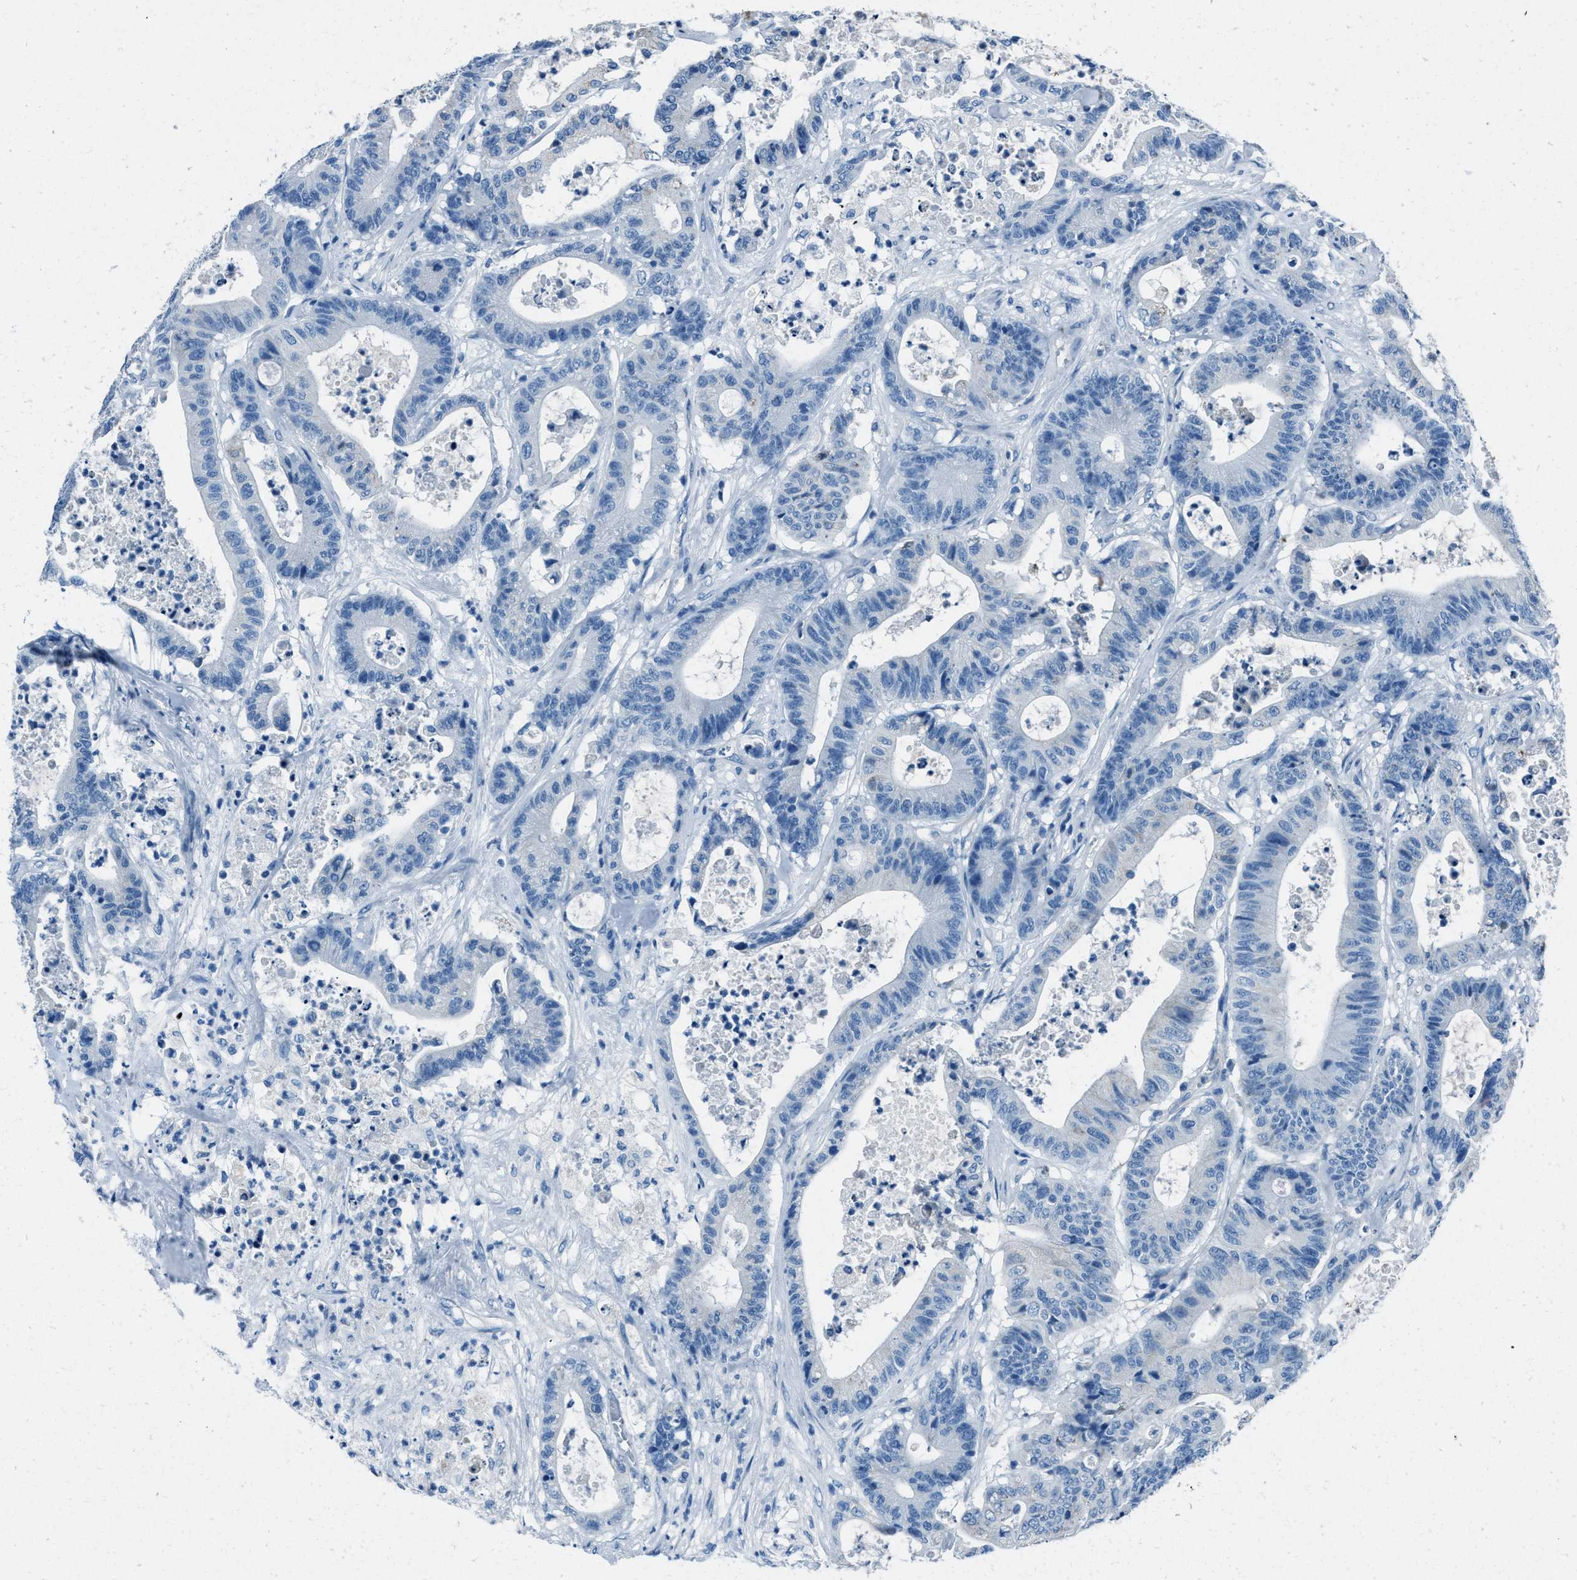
{"staining": {"intensity": "negative", "quantity": "none", "location": "none"}, "tissue": "colorectal cancer", "cell_type": "Tumor cells", "image_type": "cancer", "snomed": [{"axis": "morphology", "description": "Adenocarcinoma, NOS"}, {"axis": "topography", "description": "Colon"}], "caption": "Colorectal adenocarcinoma was stained to show a protein in brown. There is no significant staining in tumor cells. Brightfield microscopy of immunohistochemistry (IHC) stained with DAB (brown) and hematoxylin (blue), captured at high magnification.", "gene": "AMACR", "patient": {"sex": "female", "age": 84}}